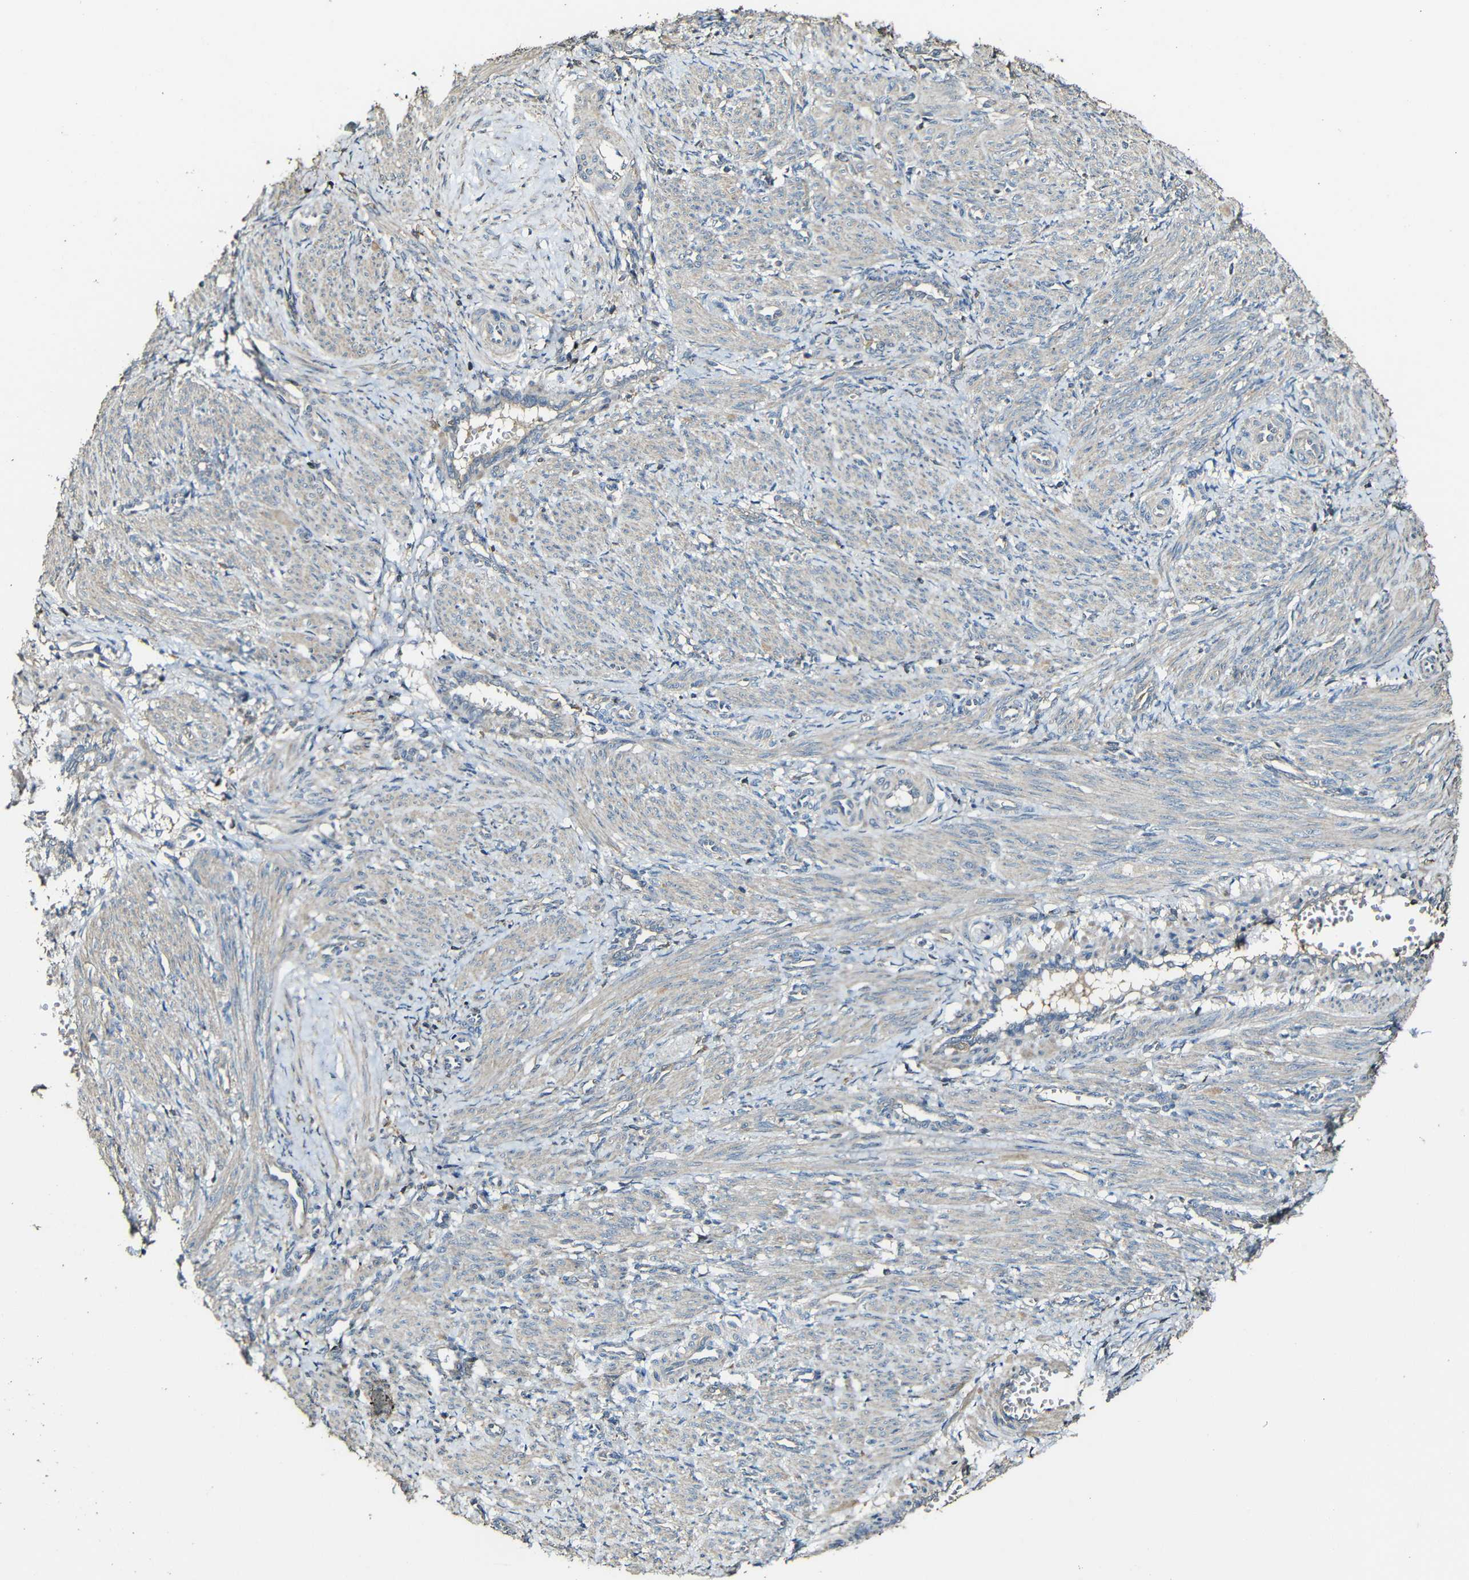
{"staining": {"intensity": "weak", "quantity": ">75%", "location": "cytoplasmic/membranous"}, "tissue": "smooth muscle", "cell_type": "Smooth muscle cells", "image_type": "normal", "snomed": [{"axis": "morphology", "description": "Normal tissue, NOS"}, {"axis": "topography", "description": "Endometrium"}], "caption": "Immunohistochemistry of unremarkable human smooth muscle displays low levels of weak cytoplasmic/membranous expression in about >75% of smooth muscle cells.", "gene": "CASP8", "patient": {"sex": "female", "age": 33}}